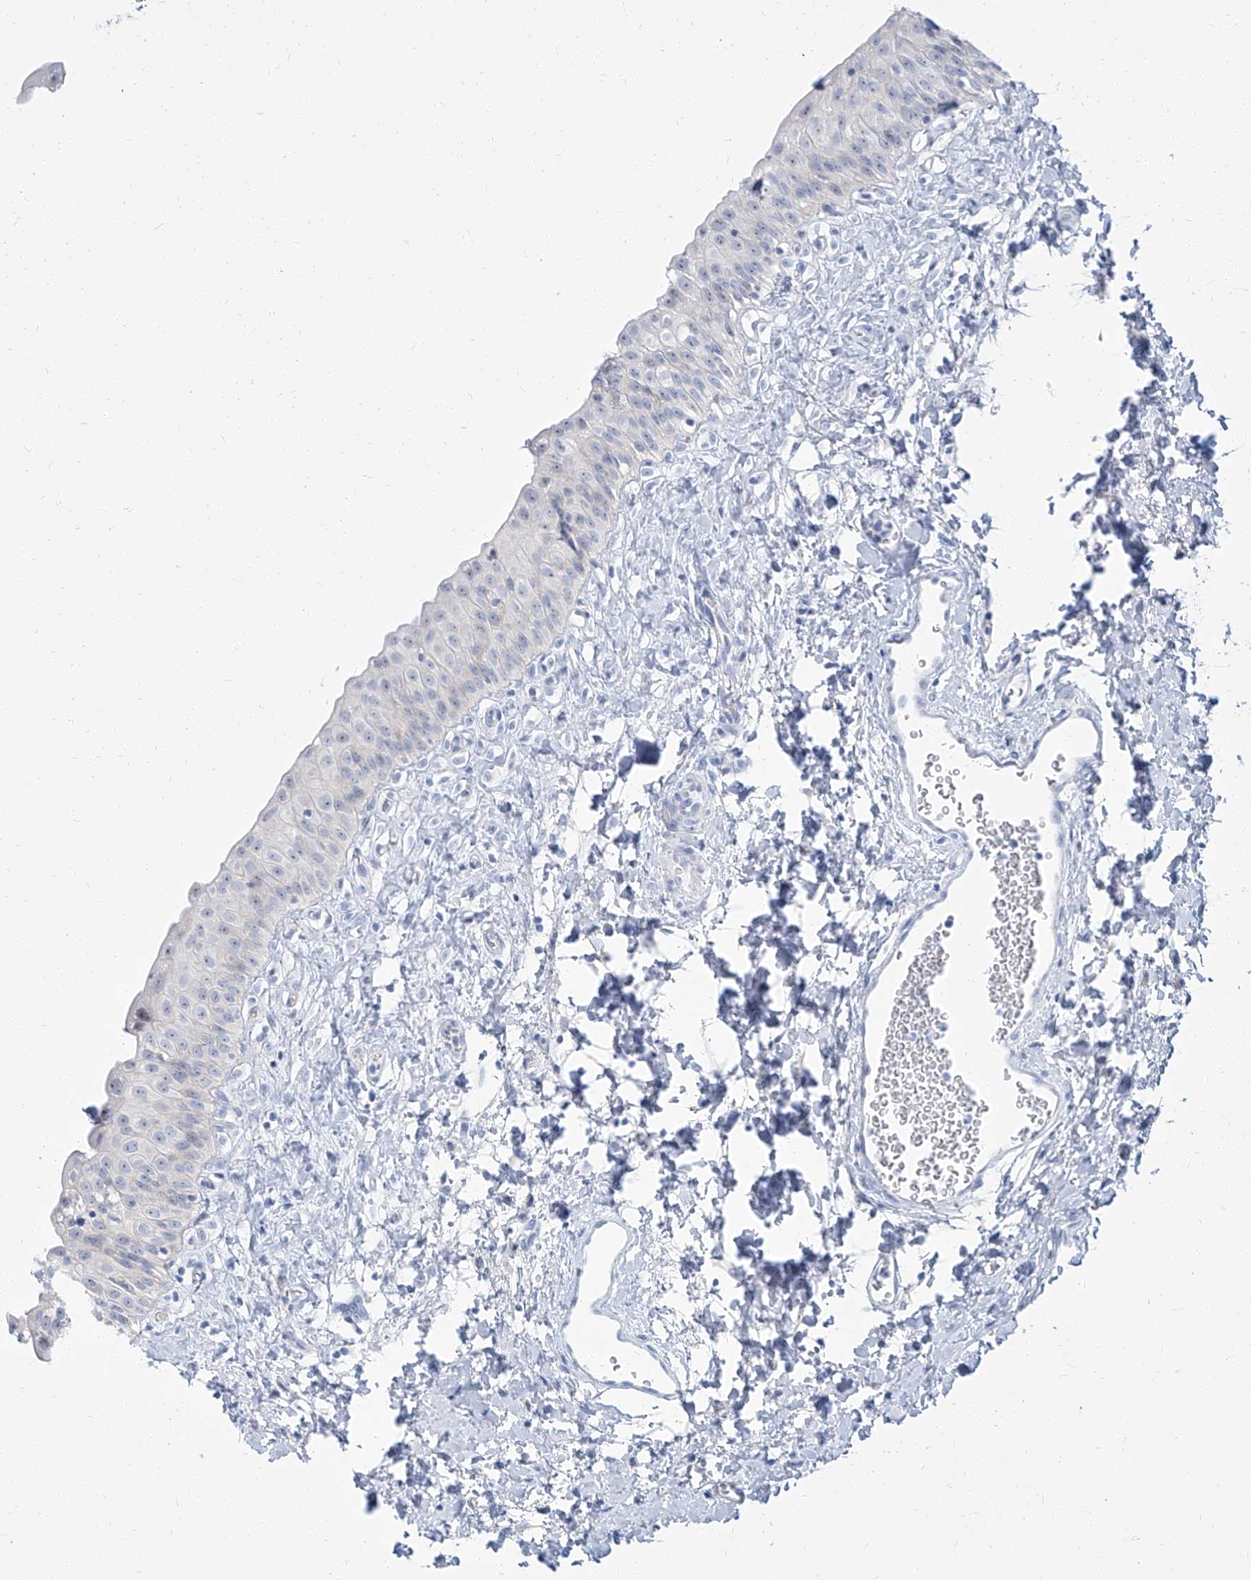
{"staining": {"intensity": "negative", "quantity": "none", "location": "none"}, "tissue": "urinary bladder", "cell_type": "Urothelial cells", "image_type": "normal", "snomed": [{"axis": "morphology", "description": "Normal tissue, NOS"}, {"axis": "topography", "description": "Urinary bladder"}], "caption": "This is an immunohistochemistry micrograph of normal human urinary bladder. There is no staining in urothelial cells.", "gene": "TXLNB", "patient": {"sex": "male", "age": 51}}